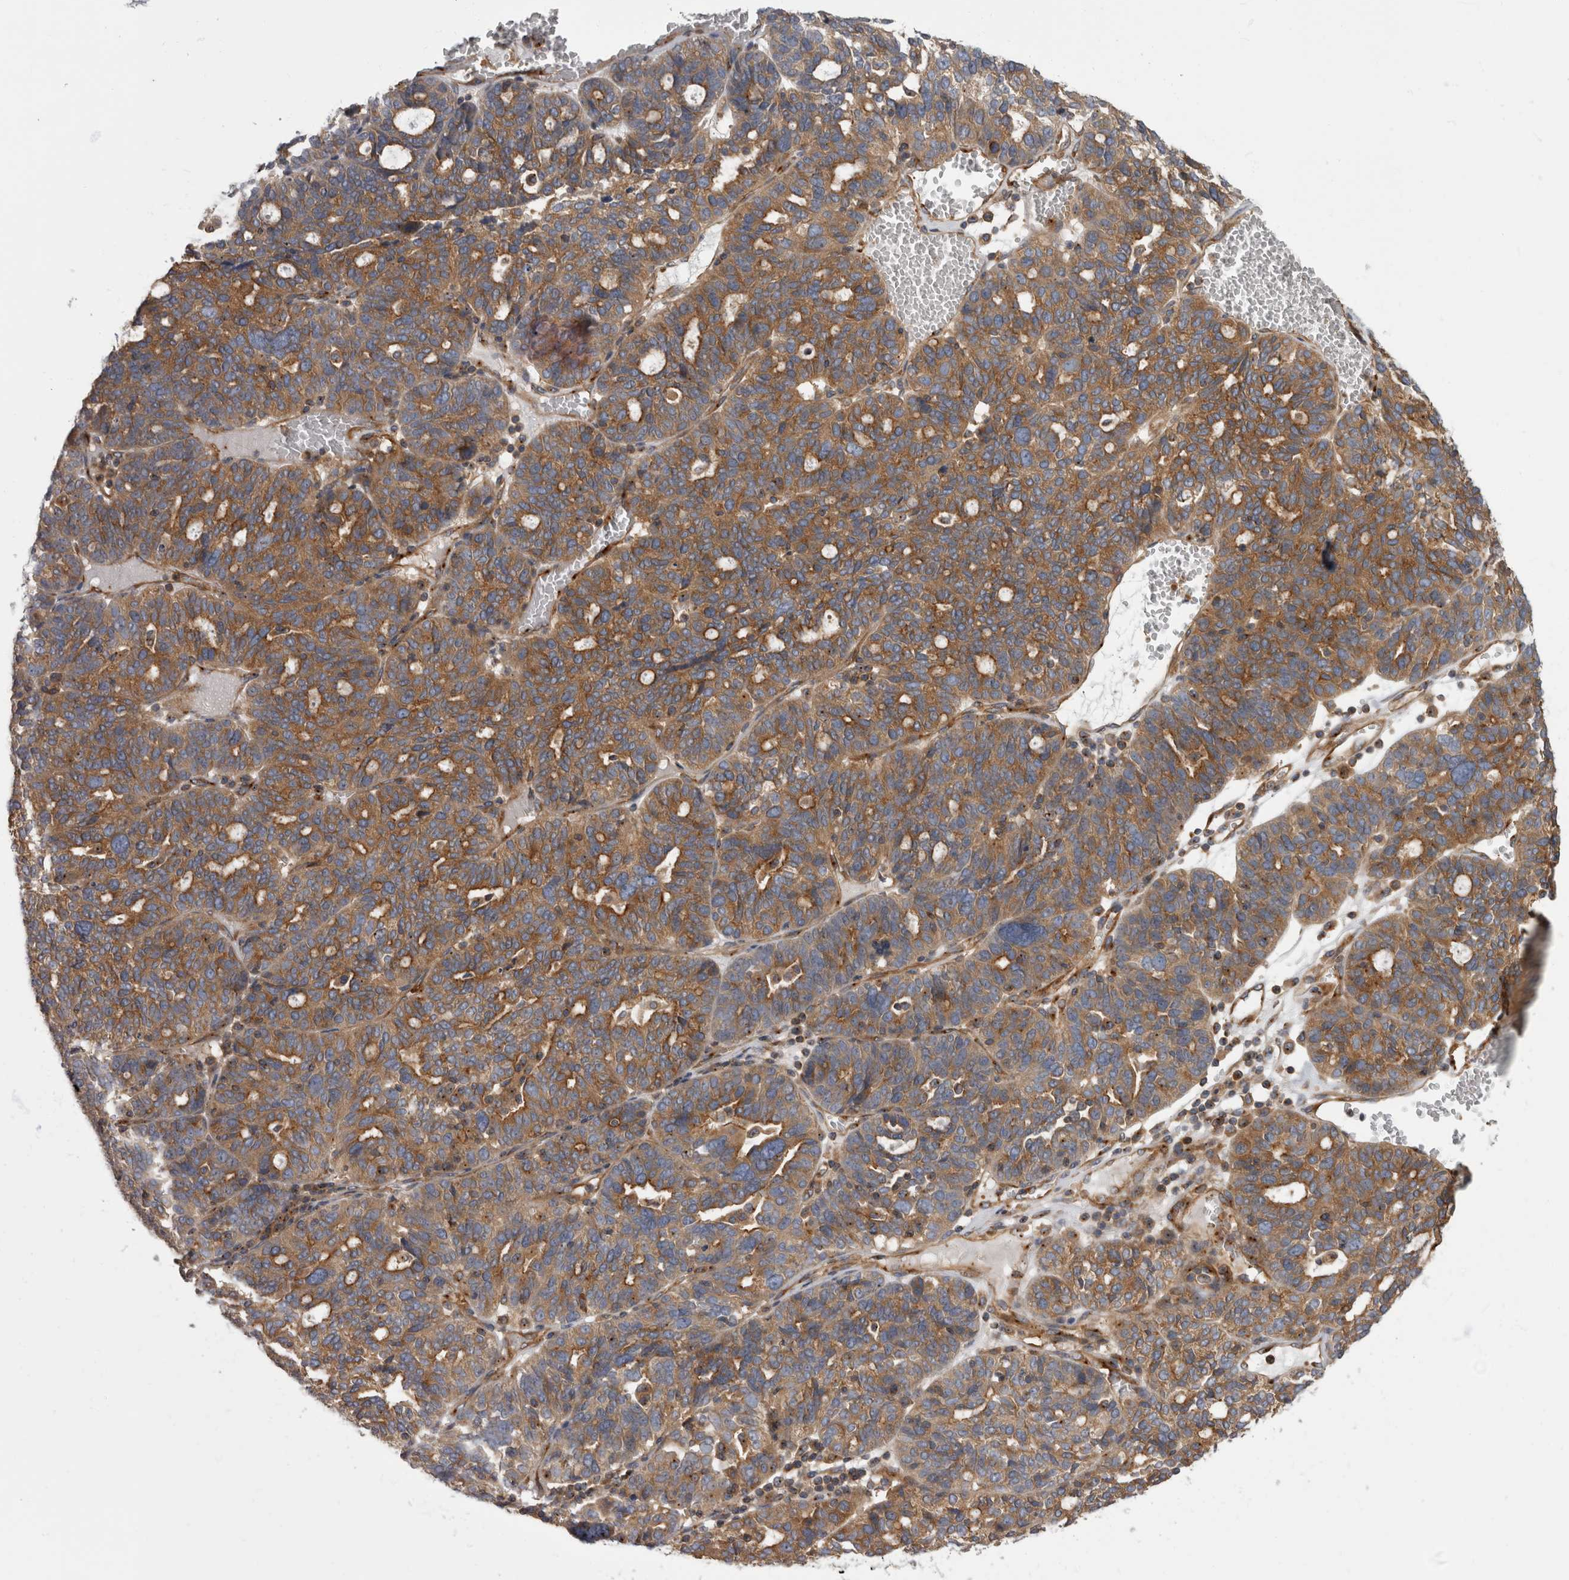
{"staining": {"intensity": "moderate", "quantity": ">75%", "location": "cytoplasmic/membranous"}, "tissue": "ovarian cancer", "cell_type": "Tumor cells", "image_type": "cancer", "snomed": [{"axis": "morphology", "description": "Cystadenocarcinoma, serous, NOS"}, {"axis": "topography", "description": "Ovary"}], "caption": "DAB (3,3'-diaminobenzidine) immunohistochemical staining of human ovarian serous cystadenocarcinoma reveals moderate cytoplasmic/membranous protein positivity in approximately >75% of tumor cells. The staining is performed using DAB brown chromogen to label protein expression. The nuclei are counter-stained blue using hematoxylin.", "gene": "HOOK3", "patient": {"sex": "female", "age": 59}}